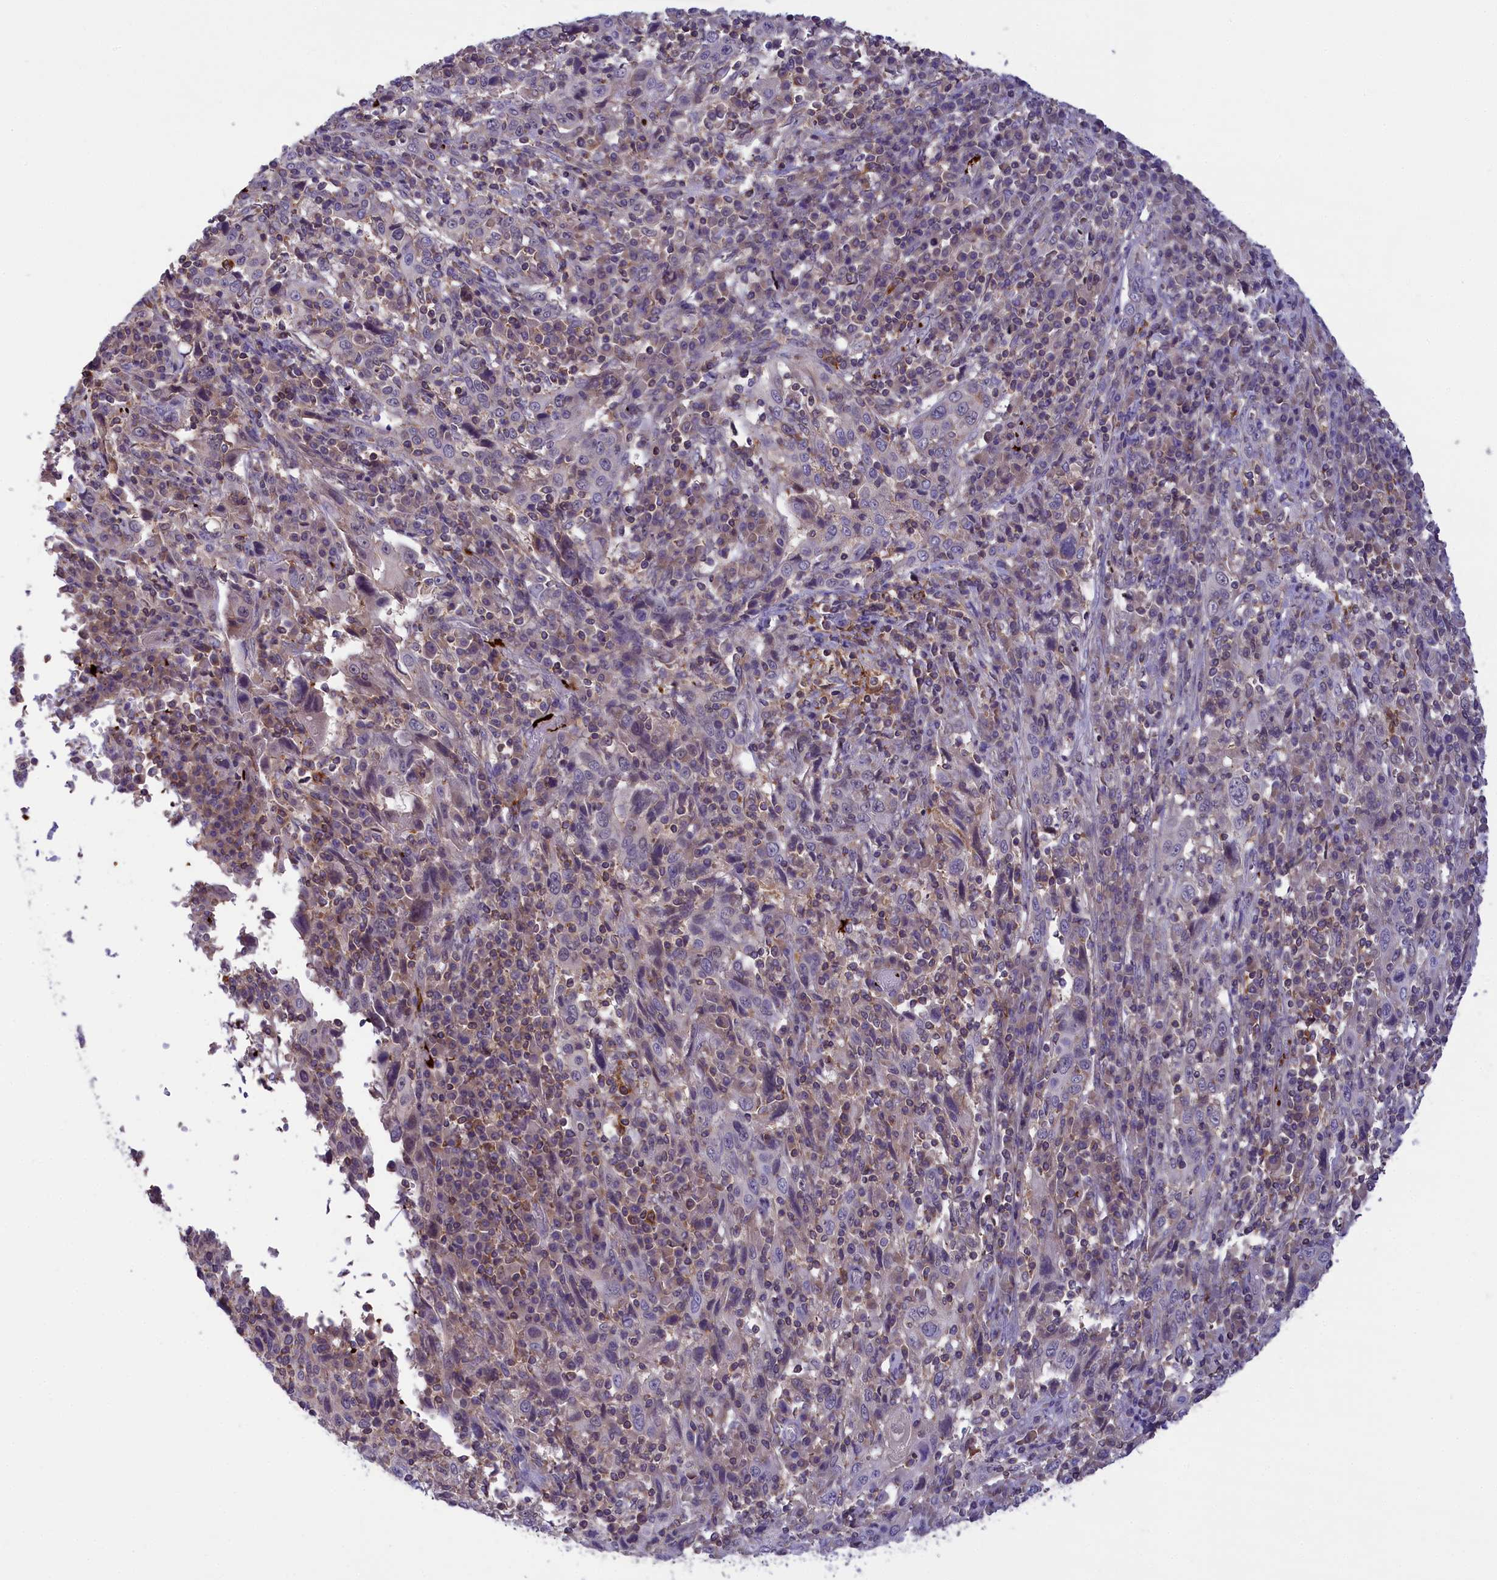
{"staining": {"intensity": "negative", "quantity": "none", "location": "none"}, "tissue": "cervical cancer", "cell_type": "Tumor cells", "image_type": "cancer", "snomed": [{"axis": "morphology", "description": "Squamous cell carcinoma, NOS"}, {"axis": "topography", "description": "Cervix"}], "caption": "This is a image of IHC staining of cervical cancer, which shows no staining in tumor cells.", "gene": "HEATR3", "patient": {"sex": "female", "age": 46}}